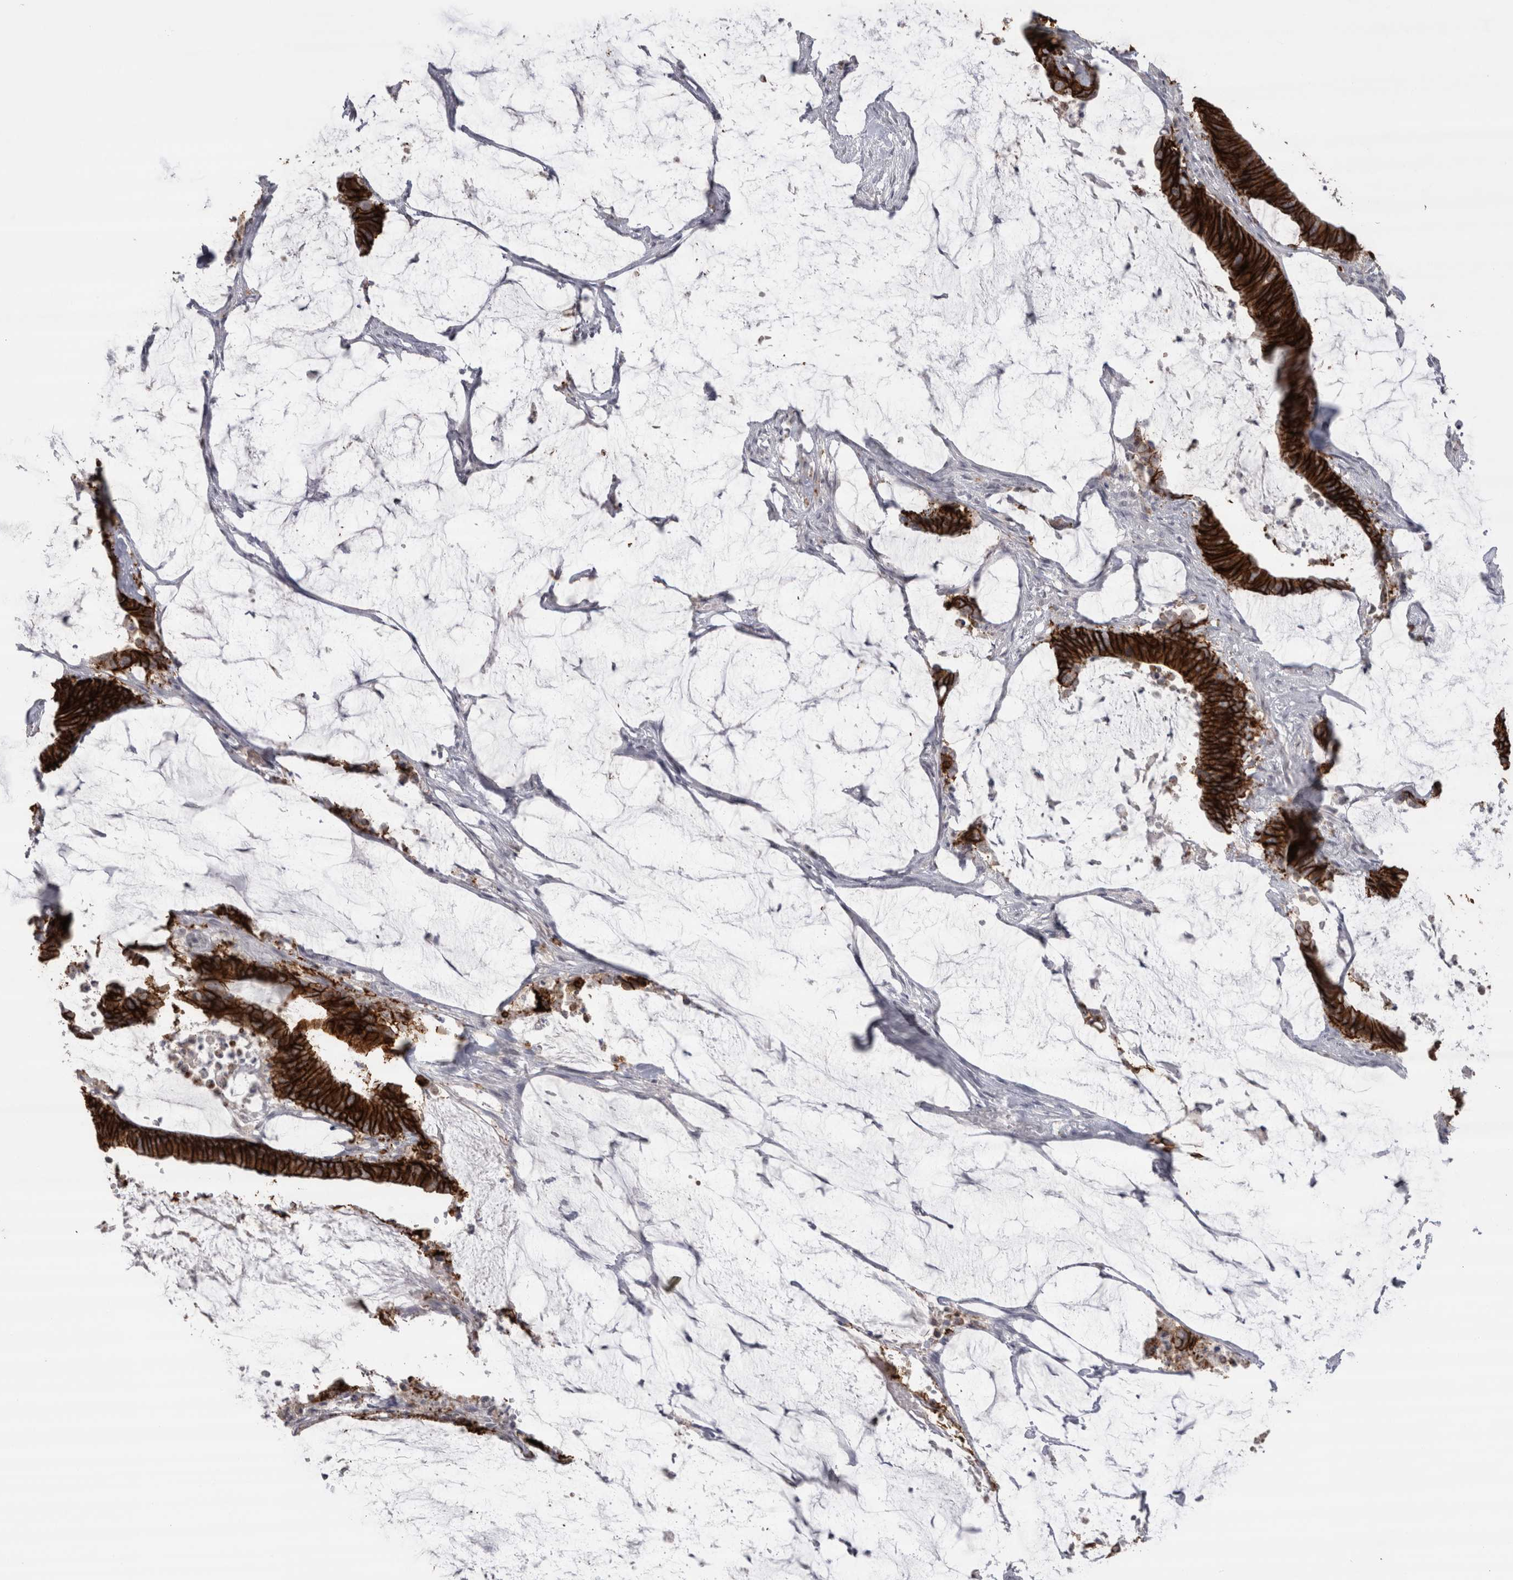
{"staining": {"intensity": "strong", "quantity": ">75%", "location": "cytoplasmic/membranous"}, "tissue": "colorectal cancer", "cell_type": "Tumor cells", "image_type": "cancer", "snomed": [{"axis": "morphology", "description": "Adenocarcinoma, NOS"}, {"axis": "topography", "description": "Rectum"}], "caption": "A high-resolution image shows IHC staining of colorectal adenocarcinoma, which displays strong cytoplasmic/membranous positivity in approximately >75% of tumor cells. The protein of interest is stained brown, and the nuclei are stained in blue (DAB IHC with brightfield microscopy, high magnification).", "gene": "CDH17", "patient": {"sex": "female", "age": 66}}